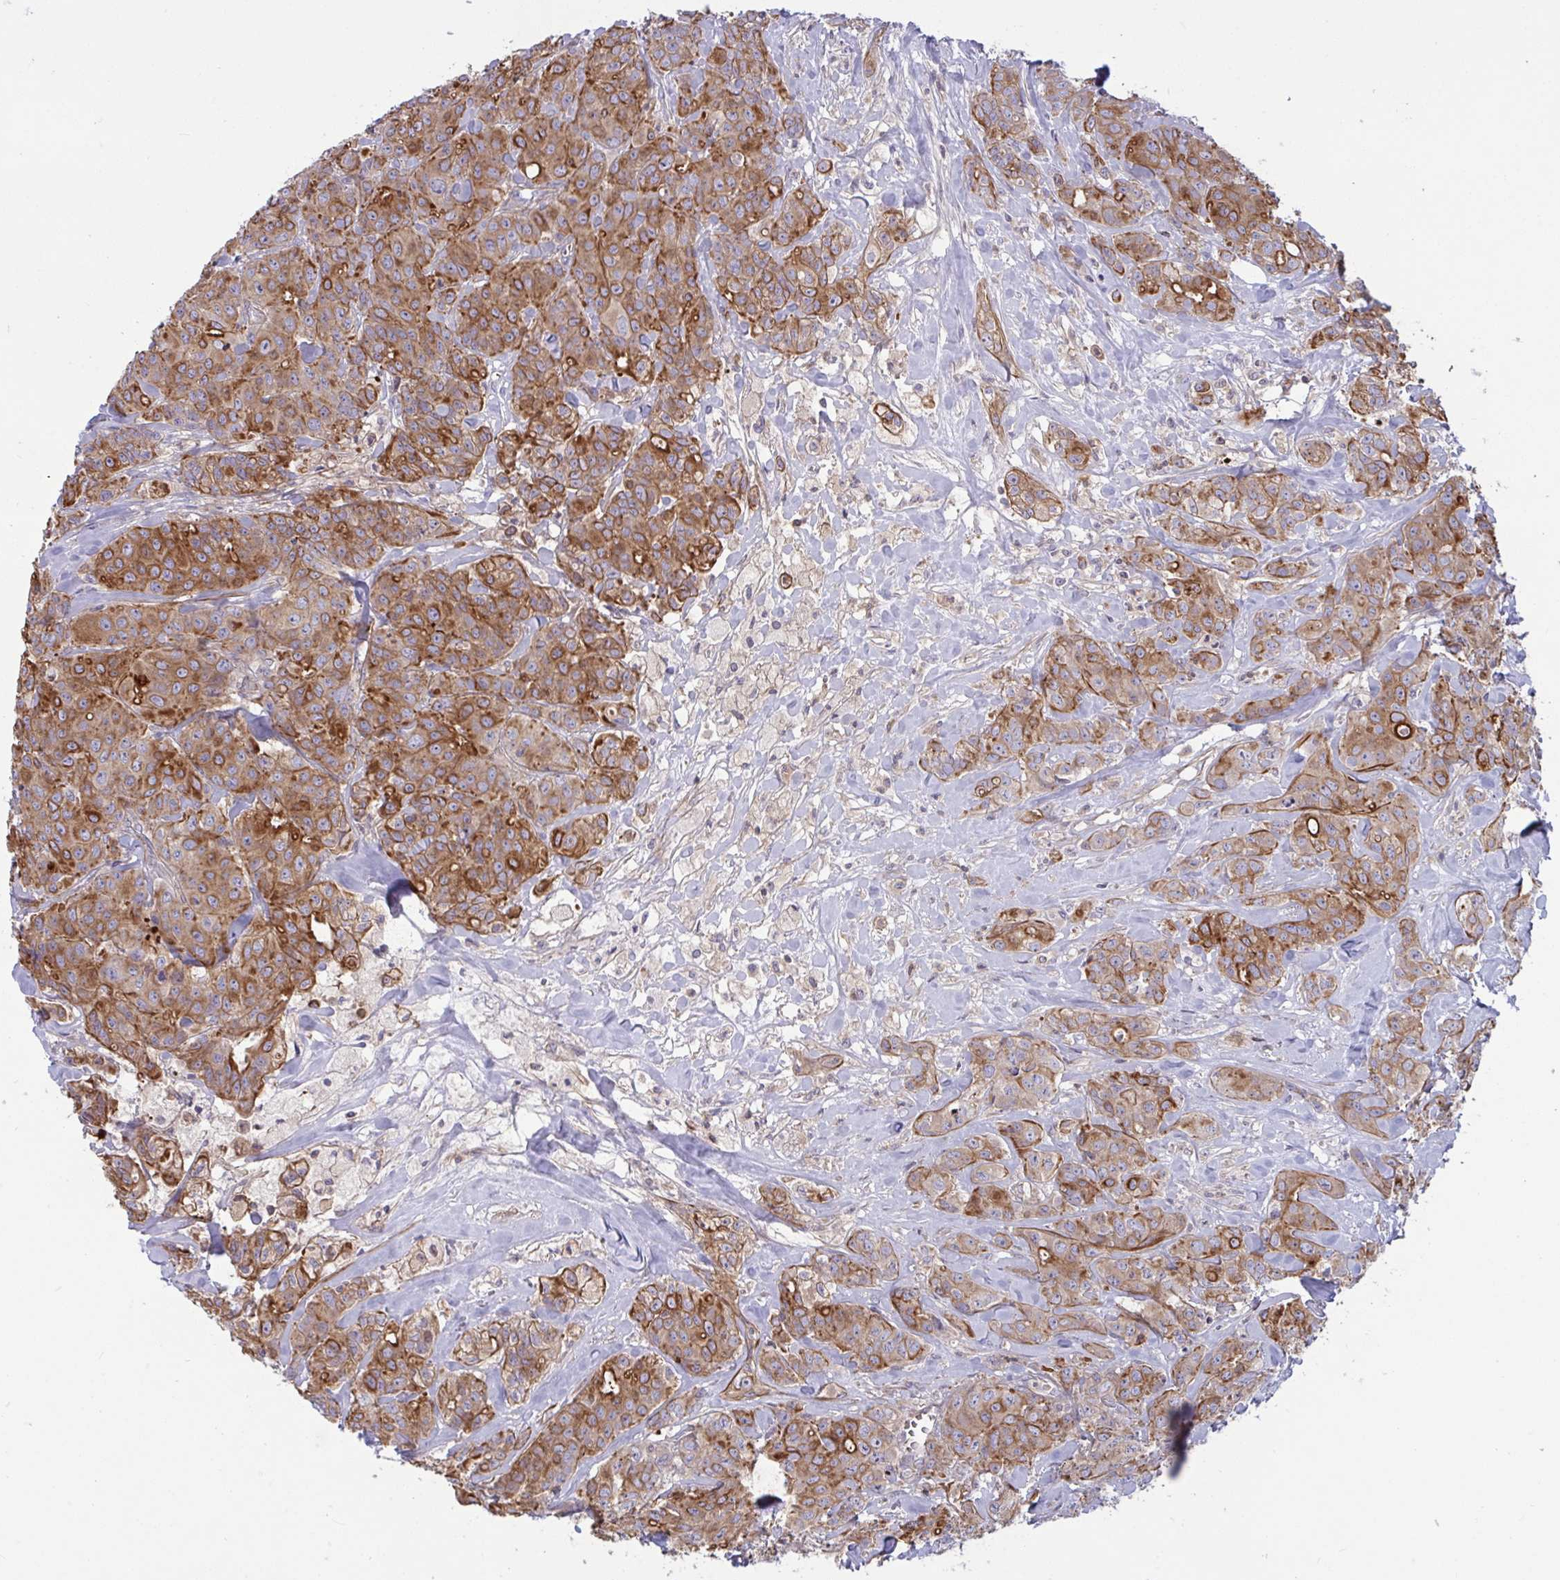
{"staining": {"intensity": "moderate", "quantity": ">75%", "location": "cytoplasmic/membranous"}, "tissue": "breast cancer", "cell_type": "Tumor cells", "image_type": "cancer", "snomed": [{"axis": "morphology", "description": "Normal tissue, NOS"}, {"axis": "morphology", "description": "Duct carcinoma"}, {"axis": "topography", "description": "Breast"}], "caption": "Protein expression by IHC displays moderate cytoplasmic/membranous staining in approximately >75% of tumor cells in breast invasive ductal carcinoma.", "gene": "TANK", "patient": {"sex": "female", "age": 43}}